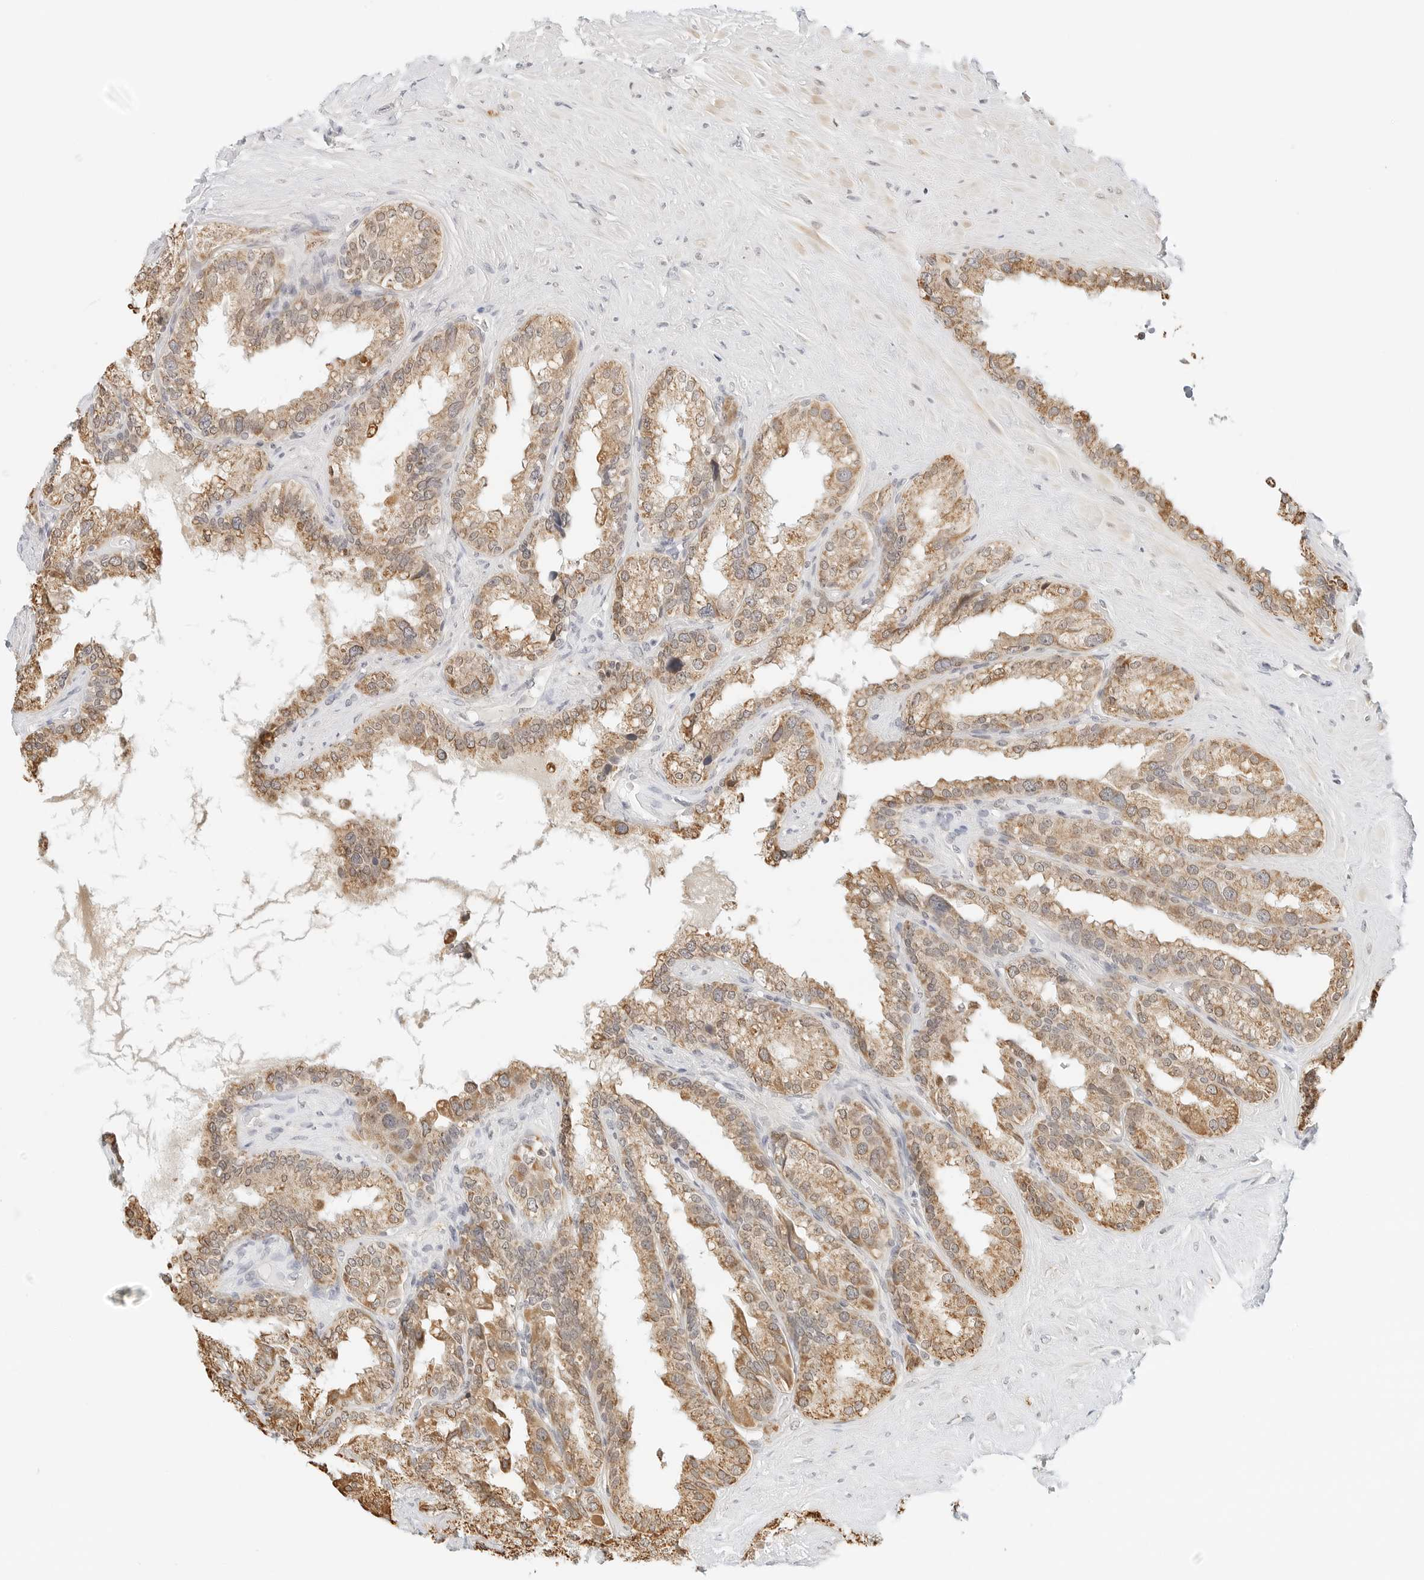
{"staining": {"intensity": "moderate", "quantity": ">75%", "location": "cytoplasmic/membranous"}, "tissue": "seminal vesicle", "cell_type": "Glandular cells", "image_type": "normal", "snomed": [{"axis": "morphology", "description": "Normal tissue, NOS"}, {"axis": "topography", "description": "Seminal veicle"}], "caption": "DAB (3,3'-diaminobenzidine) immunohistochemical staining of normal human seminal vesicle reveals moderate cytoplasmic/membranous protein expression in about >75% of glandular cells. Nuclei are stained in blue.", "gene": "ATL1", "patient": {"sex": "male", "age": 80}}